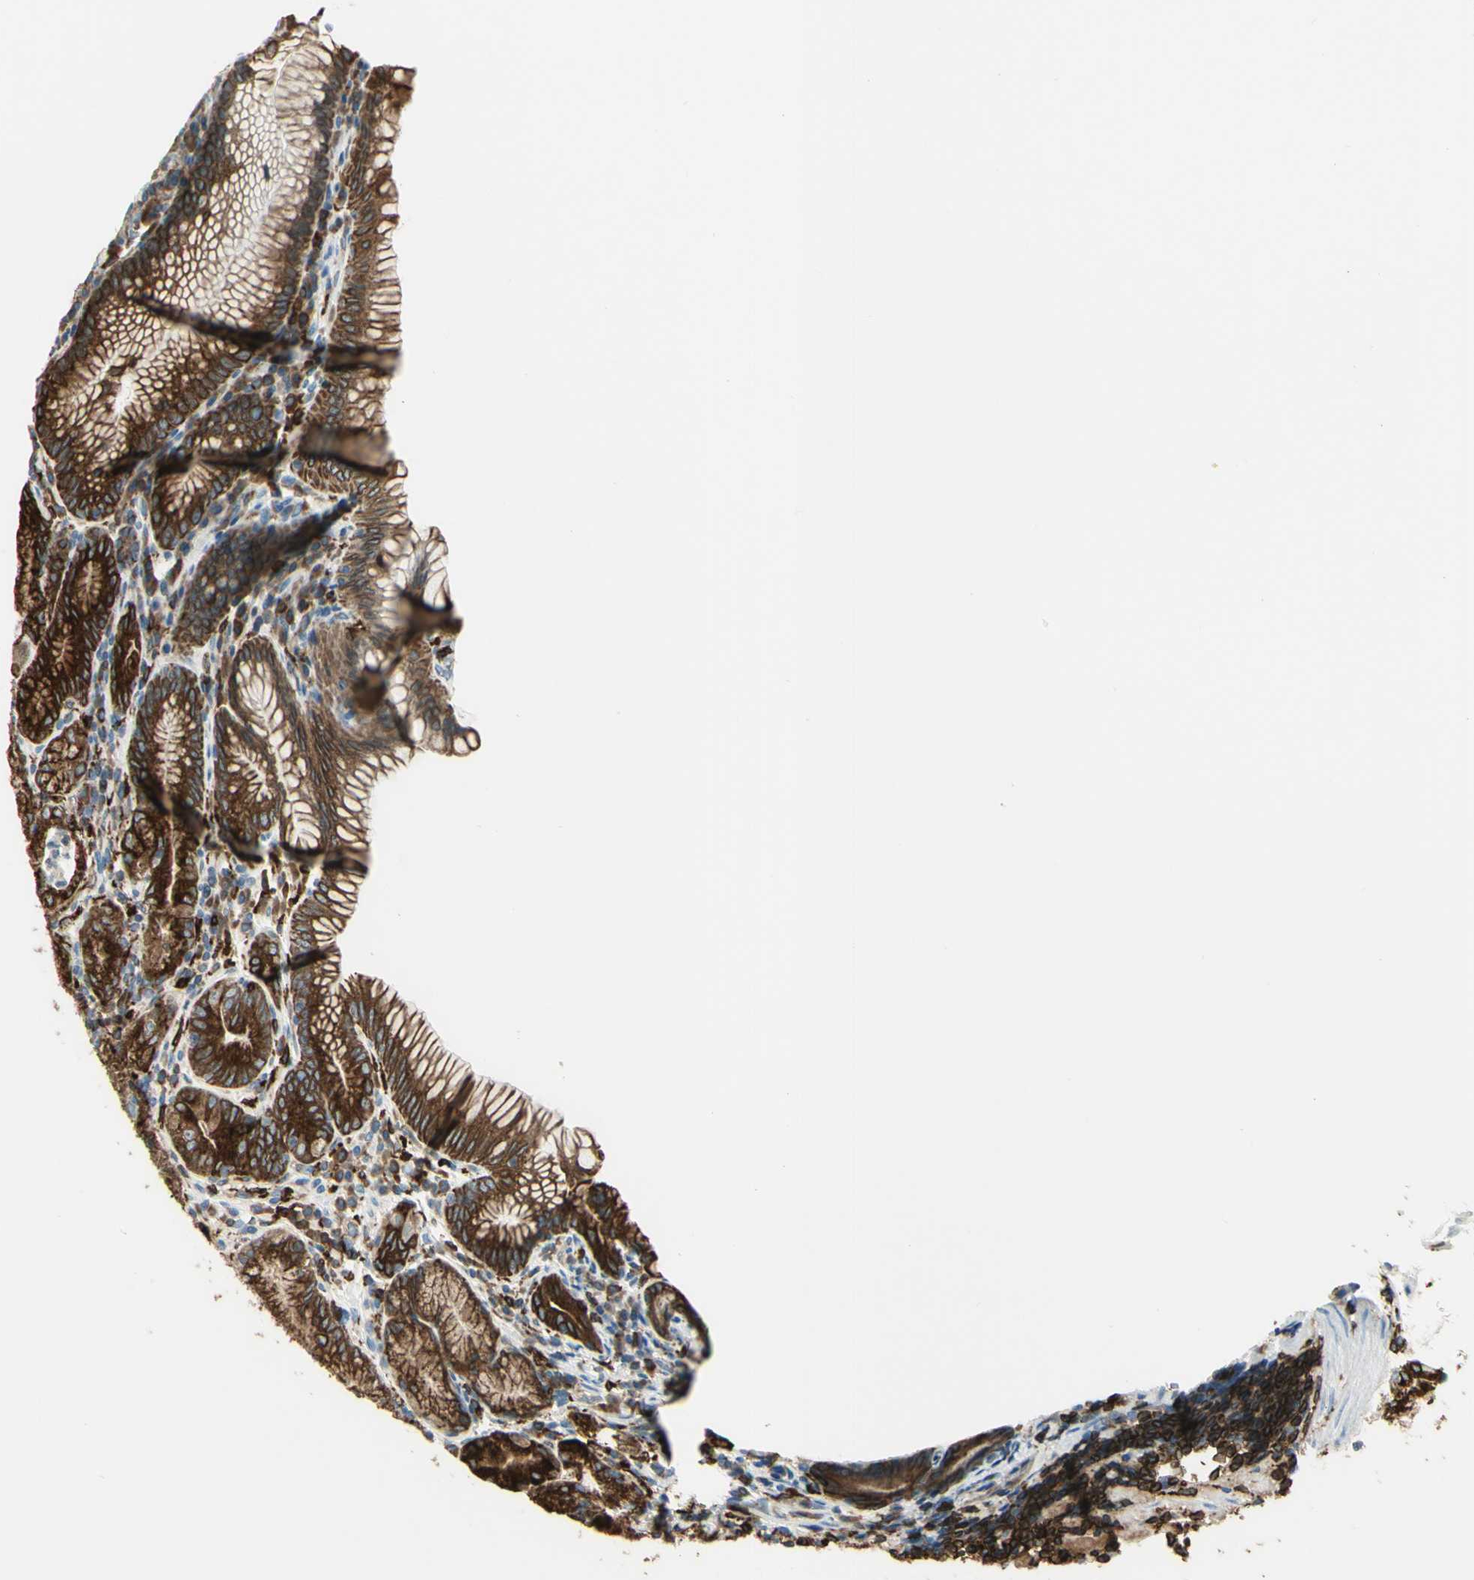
{"staining": {"intensity": "strong", "quantity": ">75%", "location": "cytoplasmic/membranous"}, "tissue": "stomach", "cell_type": "Glandular cells", "image_type": "normal", "snomed": [{"axis": "morphology", "description": "Normal tissue, NOS"}, {"axis": "topography", "description": "Stomach, lower"}], "caption": "About >75% of glandular cells in normal stomach show strong cytoplasmic/membranous protein positivity as visualized by brown immunohistochemical staining.", "gene": "CD74", "patient": {"sex": "female", "age": 76}}